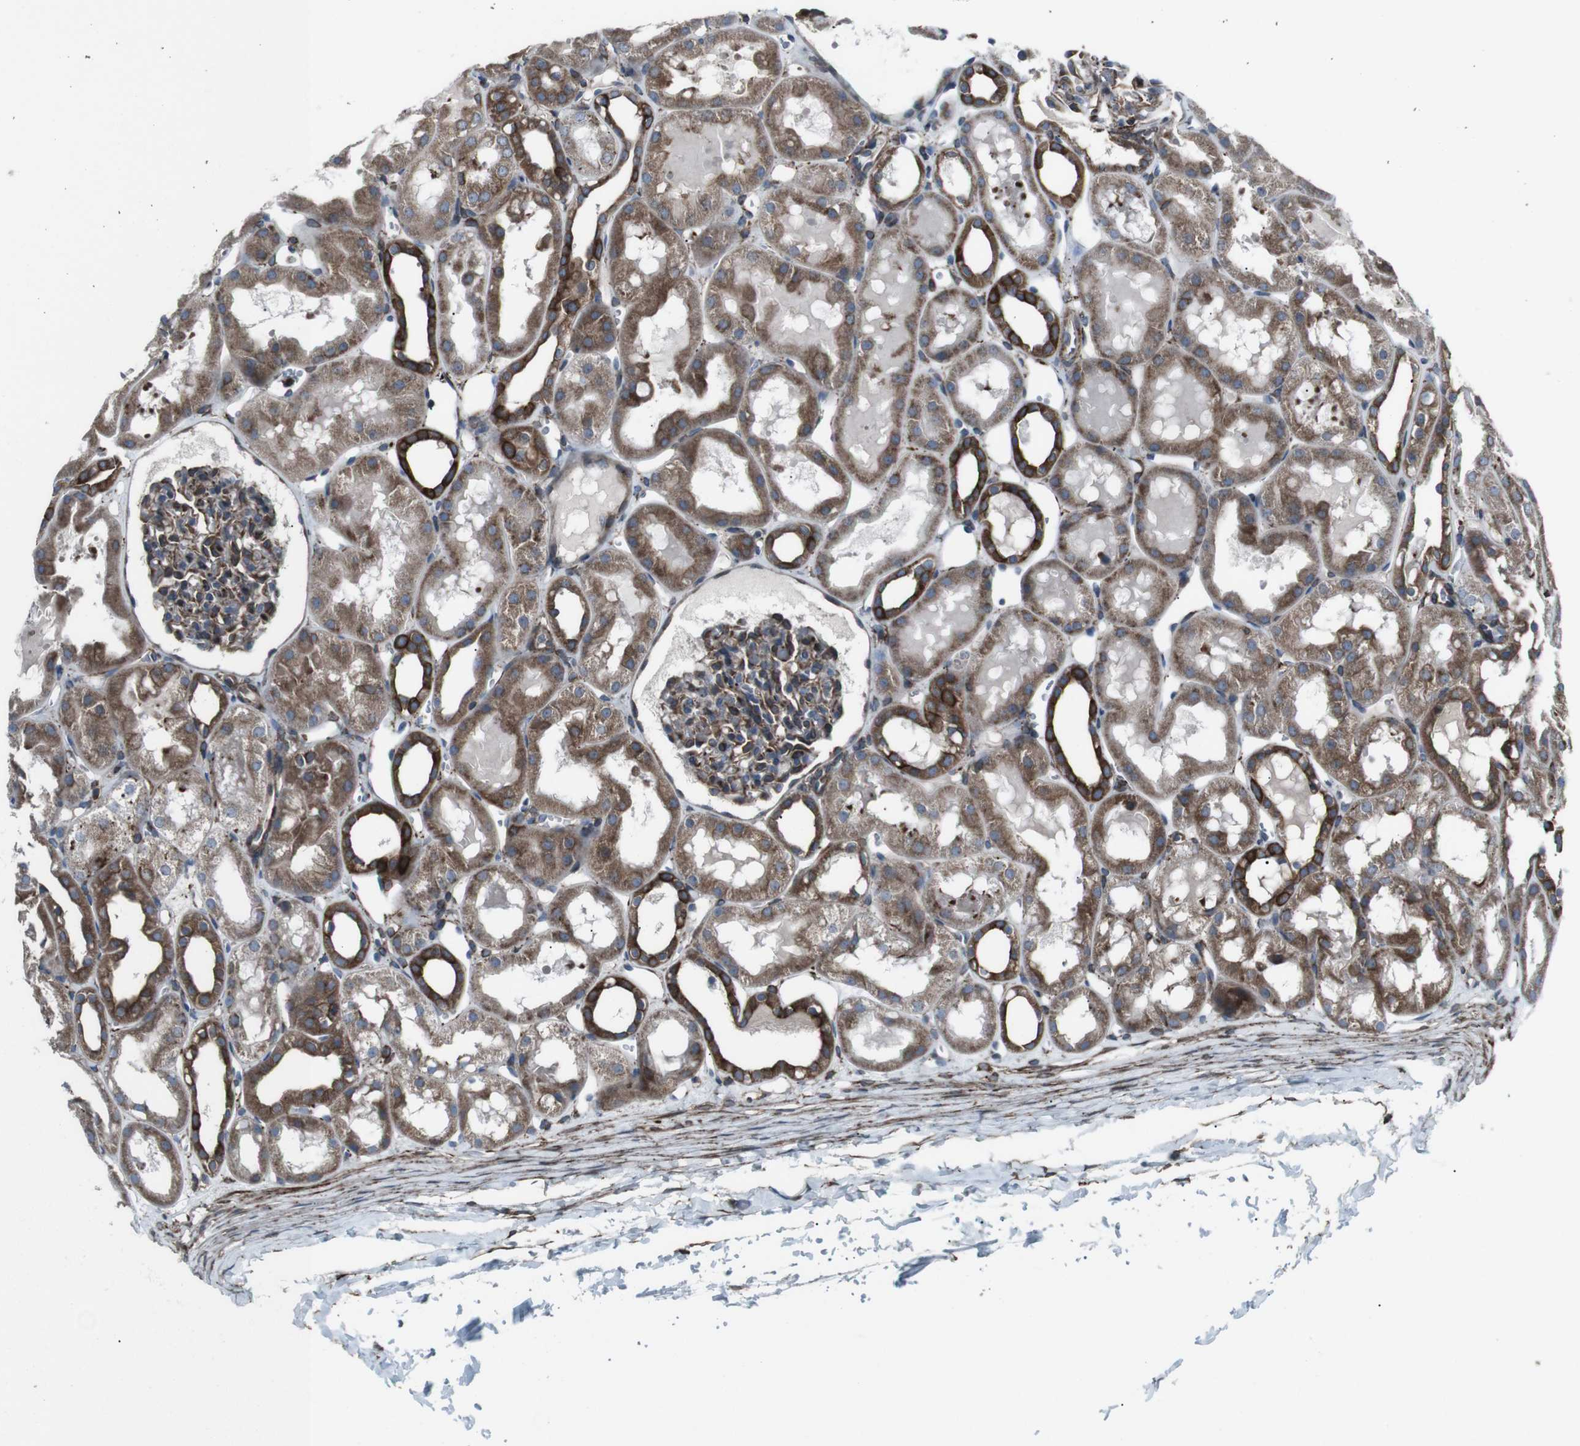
{"staining": {"intensity": "moderate", "quantity": "25%-75%", "location": "cytoplasmic/membranous"}, "tissue": "kidney", "cell_type": "Cells in glomeruli", "image_type": "normal", "snomed": [{"axis": "morphology", "description": "Normal tissue, NOS"}, {"axis": "topography", "description": "Kidney"}, {"axis": "topography", "description": "Urinary bladder"}], "caption": "Protein expression analysis of normal kidney exhibits moderate cytoplasmic/membranous expression in about 25%-75% of cells in glomeruli.", "gene": "LNPK", "patient": {"sex": "male", "age": 16}}